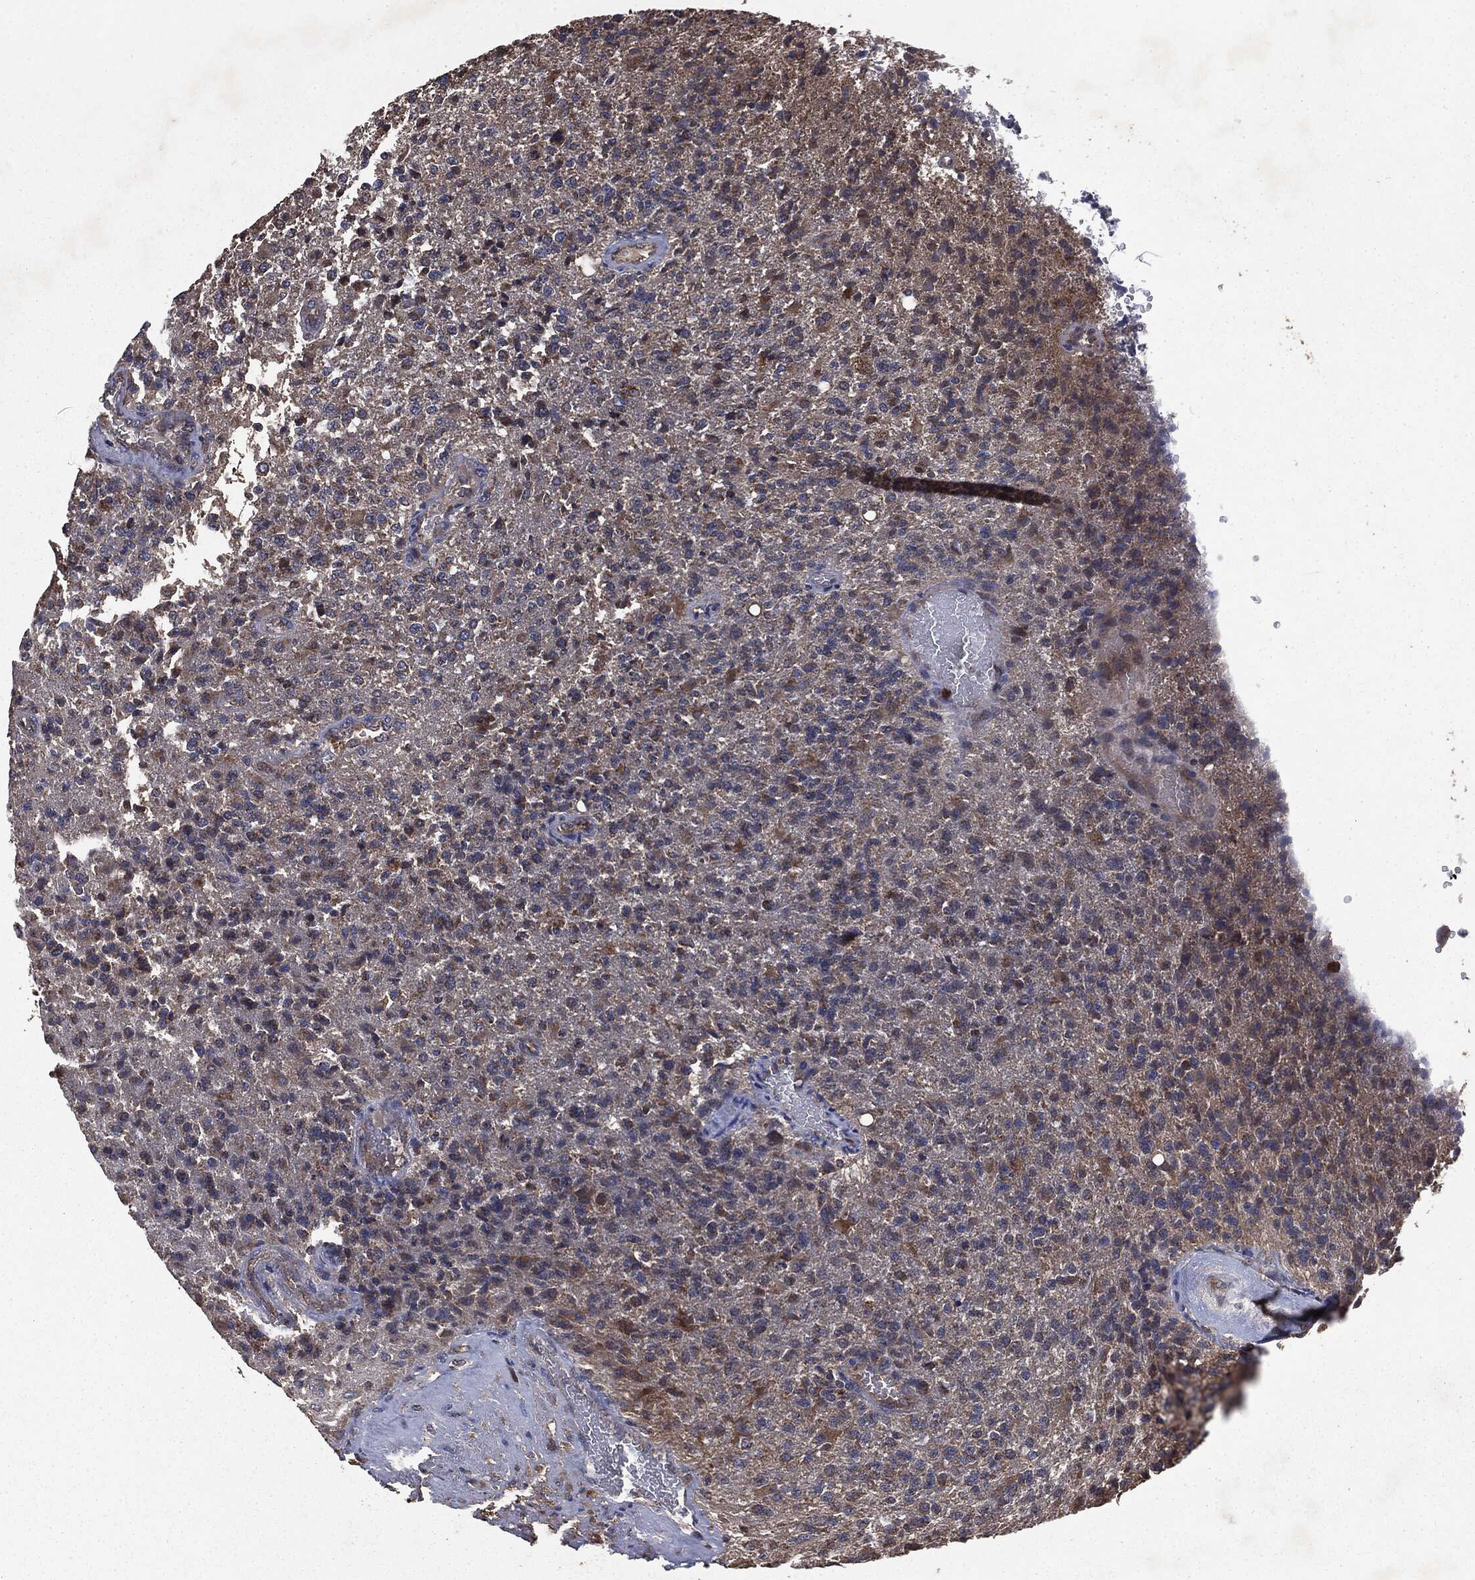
{"staining": {"intensity": "moderate", "quantity": "<25%", "location": "cytoplasmic/membranous"}, "tissue": "glioma", "cell_type": "Tumor cells", "image_type": "cancer", "snomed": [{"axis": "morphology", "description": "Glioma, malignant, High grade"}, {"axis": "topography", "description": "Brain"}], "caption": "Human malignant glioma (high-grade) stained for a protein (brown) exhibits moderate cytoplasmic/membranous positive expression in approximately <25% of tumor cells.", "gene": "MAPK6", "patient": {"sex": "male", "age": 56}}